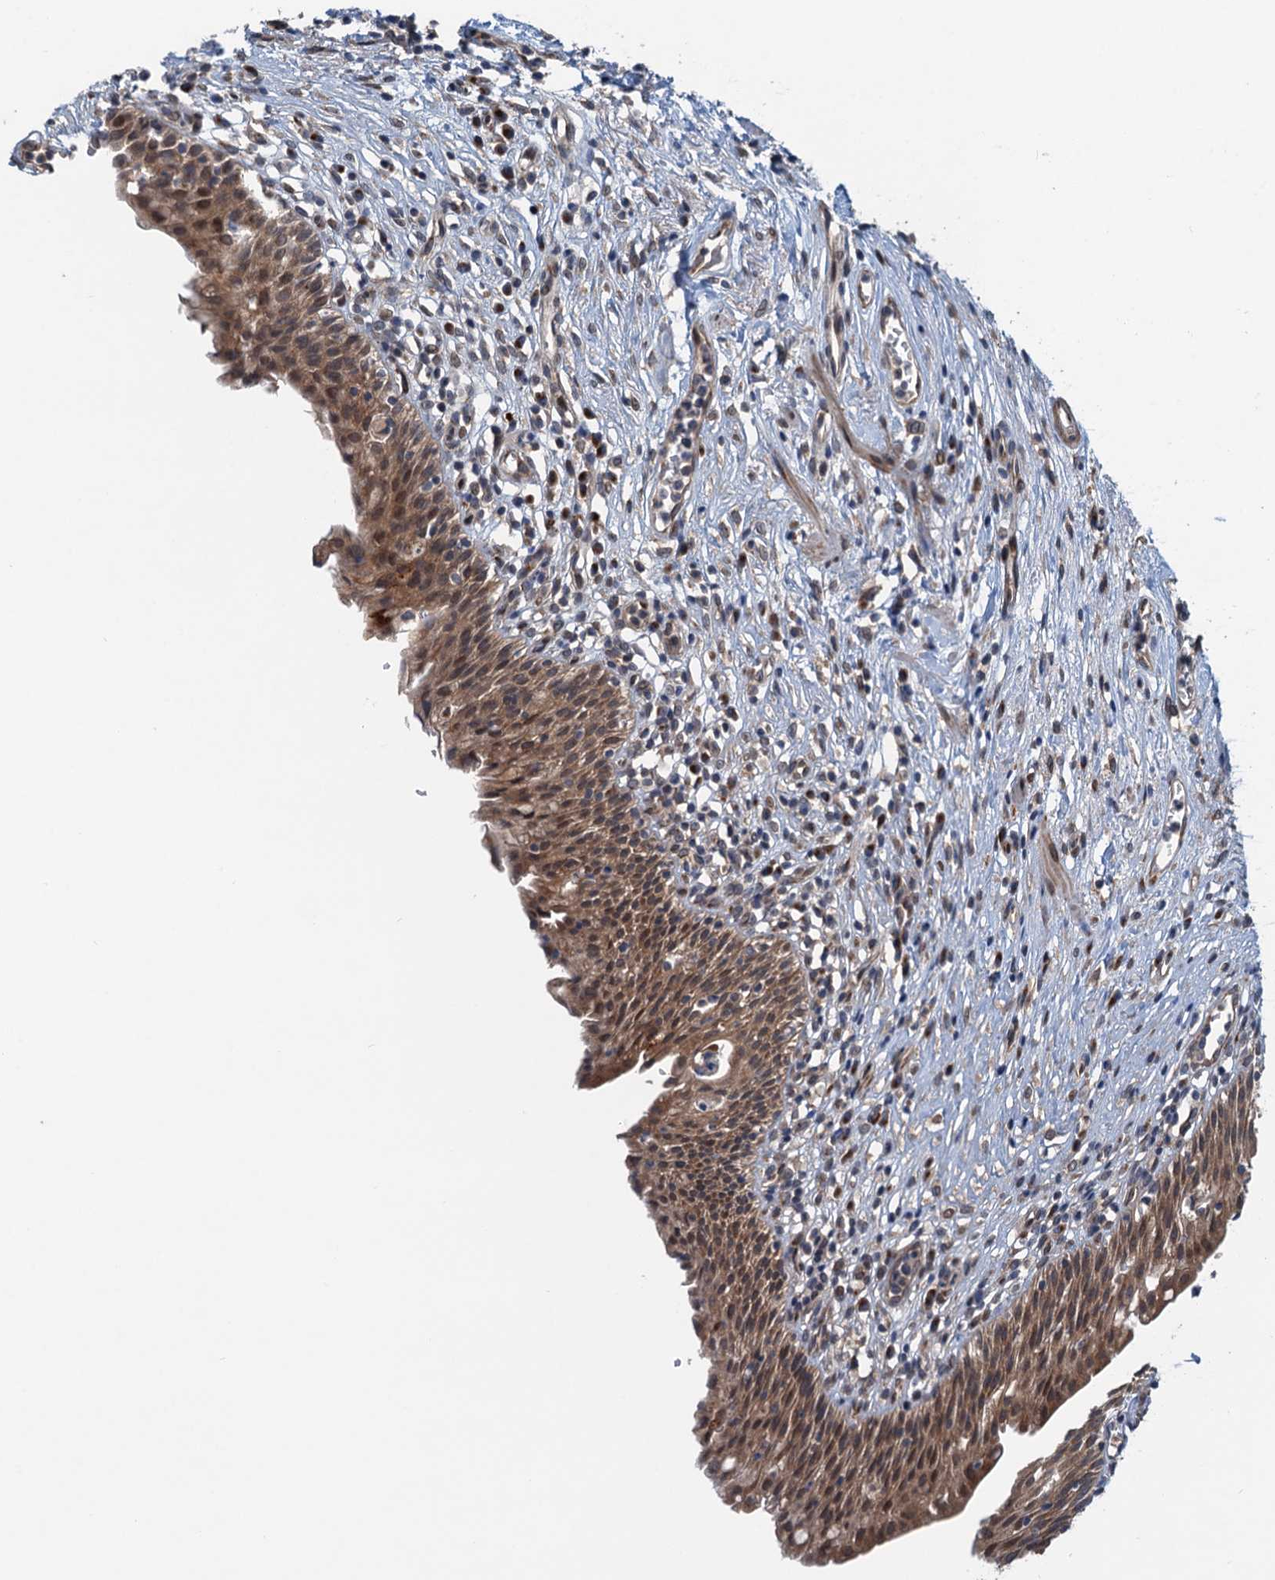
{"staining": {"intensity": "moderate", "quantity": ">75%", "location": "cytoplasmic/membranous,nuclear"}, "tissue": "urinary bladder", "cell_type": "Urothelial cells", "image_type": "normal", "snomed": [{"axis": "morphology", "description": "Normal tissue, NOS"}, {"axis": "morphology", "description": "Inflammation, NOS"}, {"axis": "topography", "description": "Urinary bladder"}], "caption": "High-magnification brightfield microscopy of normal urinary bladder stained with DAB (brown) and counterstained with hematoxylin (blue). urothelial cells exhibit moderate cytoplasmic/membranous,nuclear positivity is seen in approximately>75% of cells. The protein of interest is shown in brown color, while the nuclei are stained blue.", "gene": "DYNC2I2", "patient": {"sex": "male", "age": 63}}